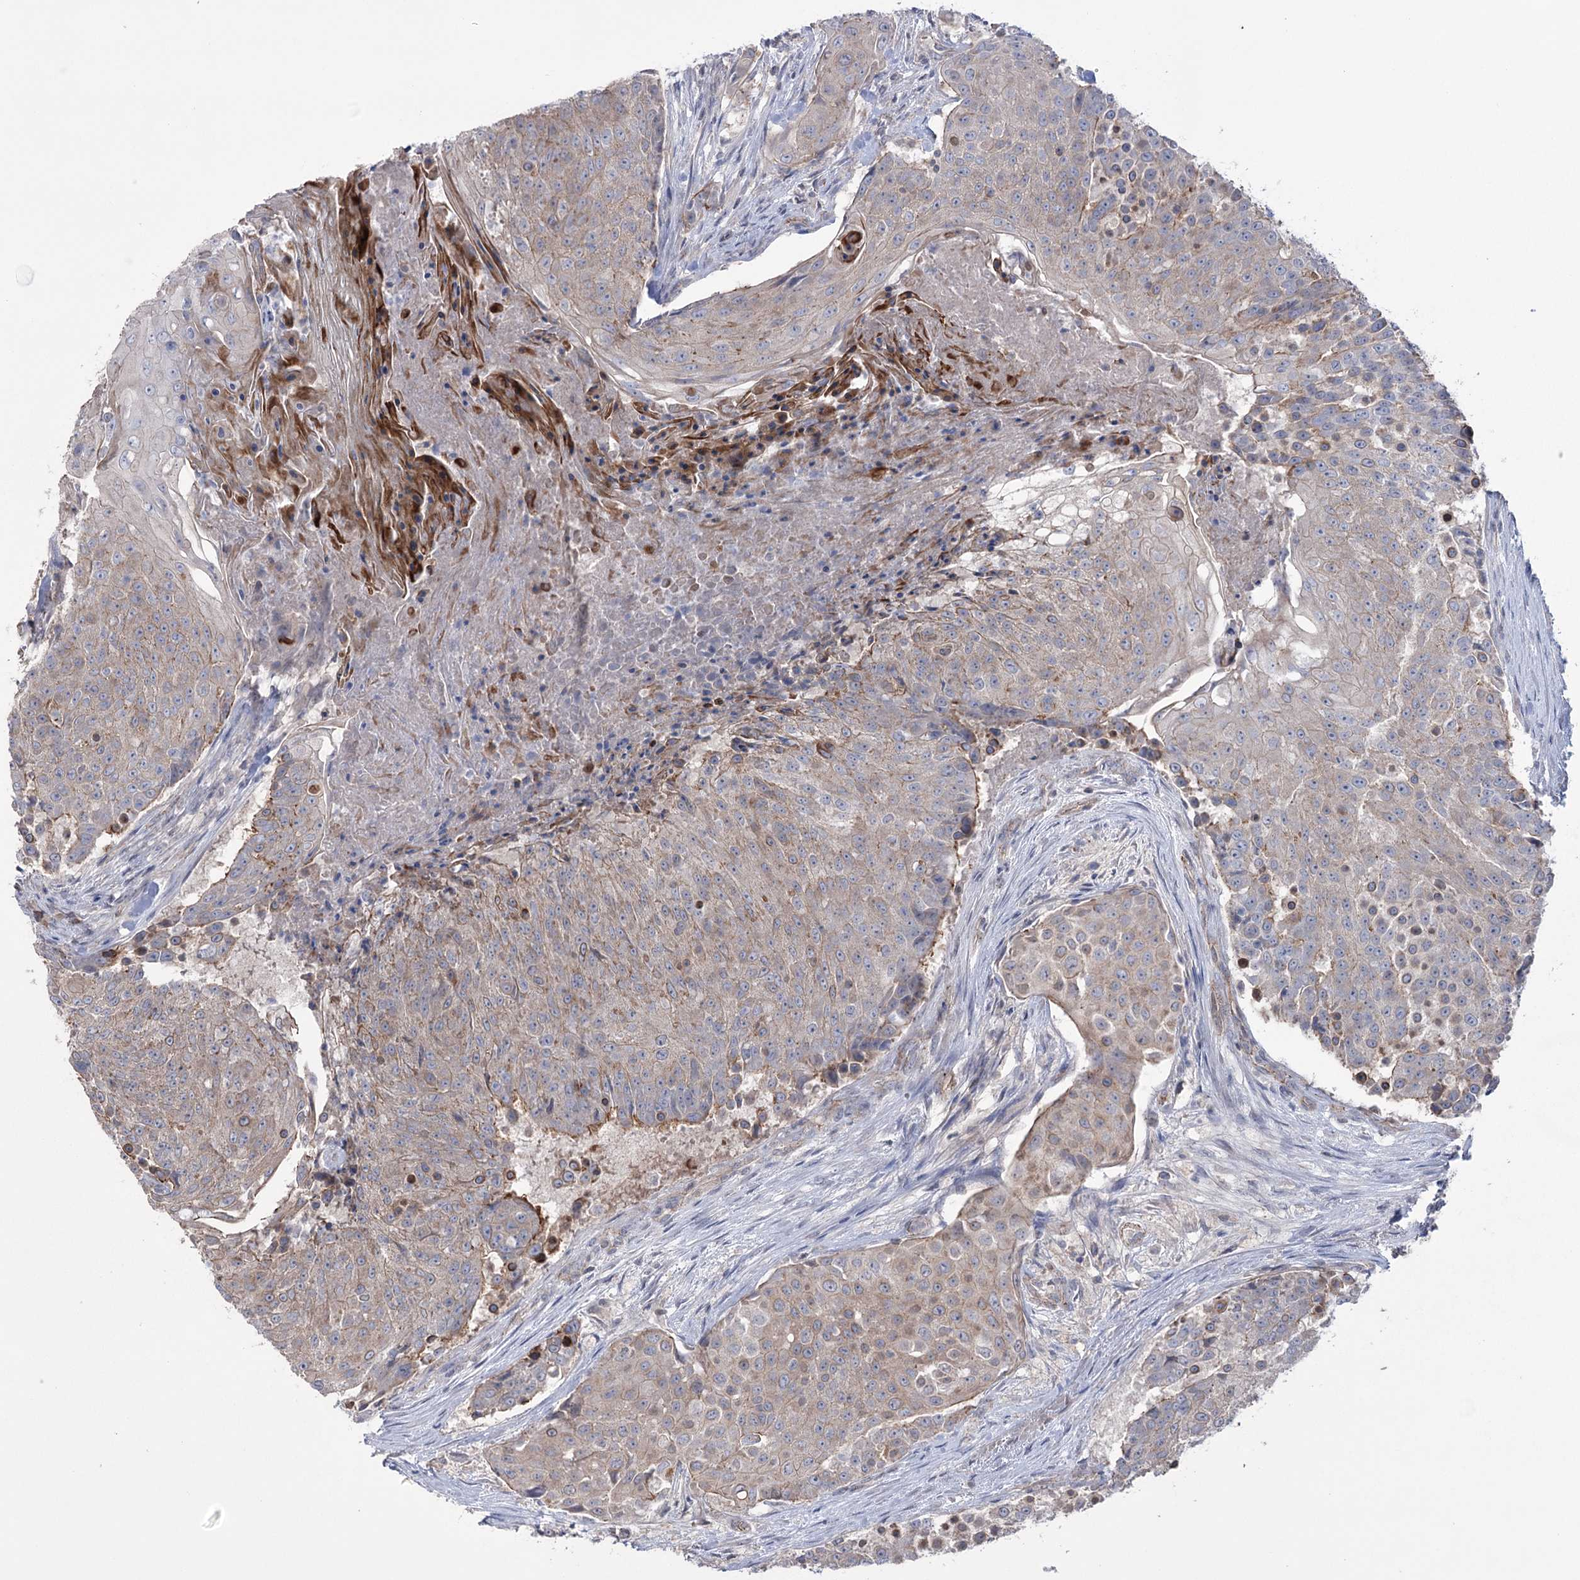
{"staining": {"intensity": "weak", "quantity": "<25%", "location": "cytoplasmic/membranous"}, "tissue": "urothelial cancer", "cell_type": "Tumor cells", "image_type": "cancer", "snomed": [{"axis": "morphology", "description": "Urothelial carcinoma, High grade"}, {"axis": "topography", "description": "Urinary bladder"}], "caption": "This is a photomicrograph of IHC staining of urothelial cancer, which shows no positivity in tumor cells.", "gene": "TRIM71", "patient": {"sex": "female", "age": 63}}